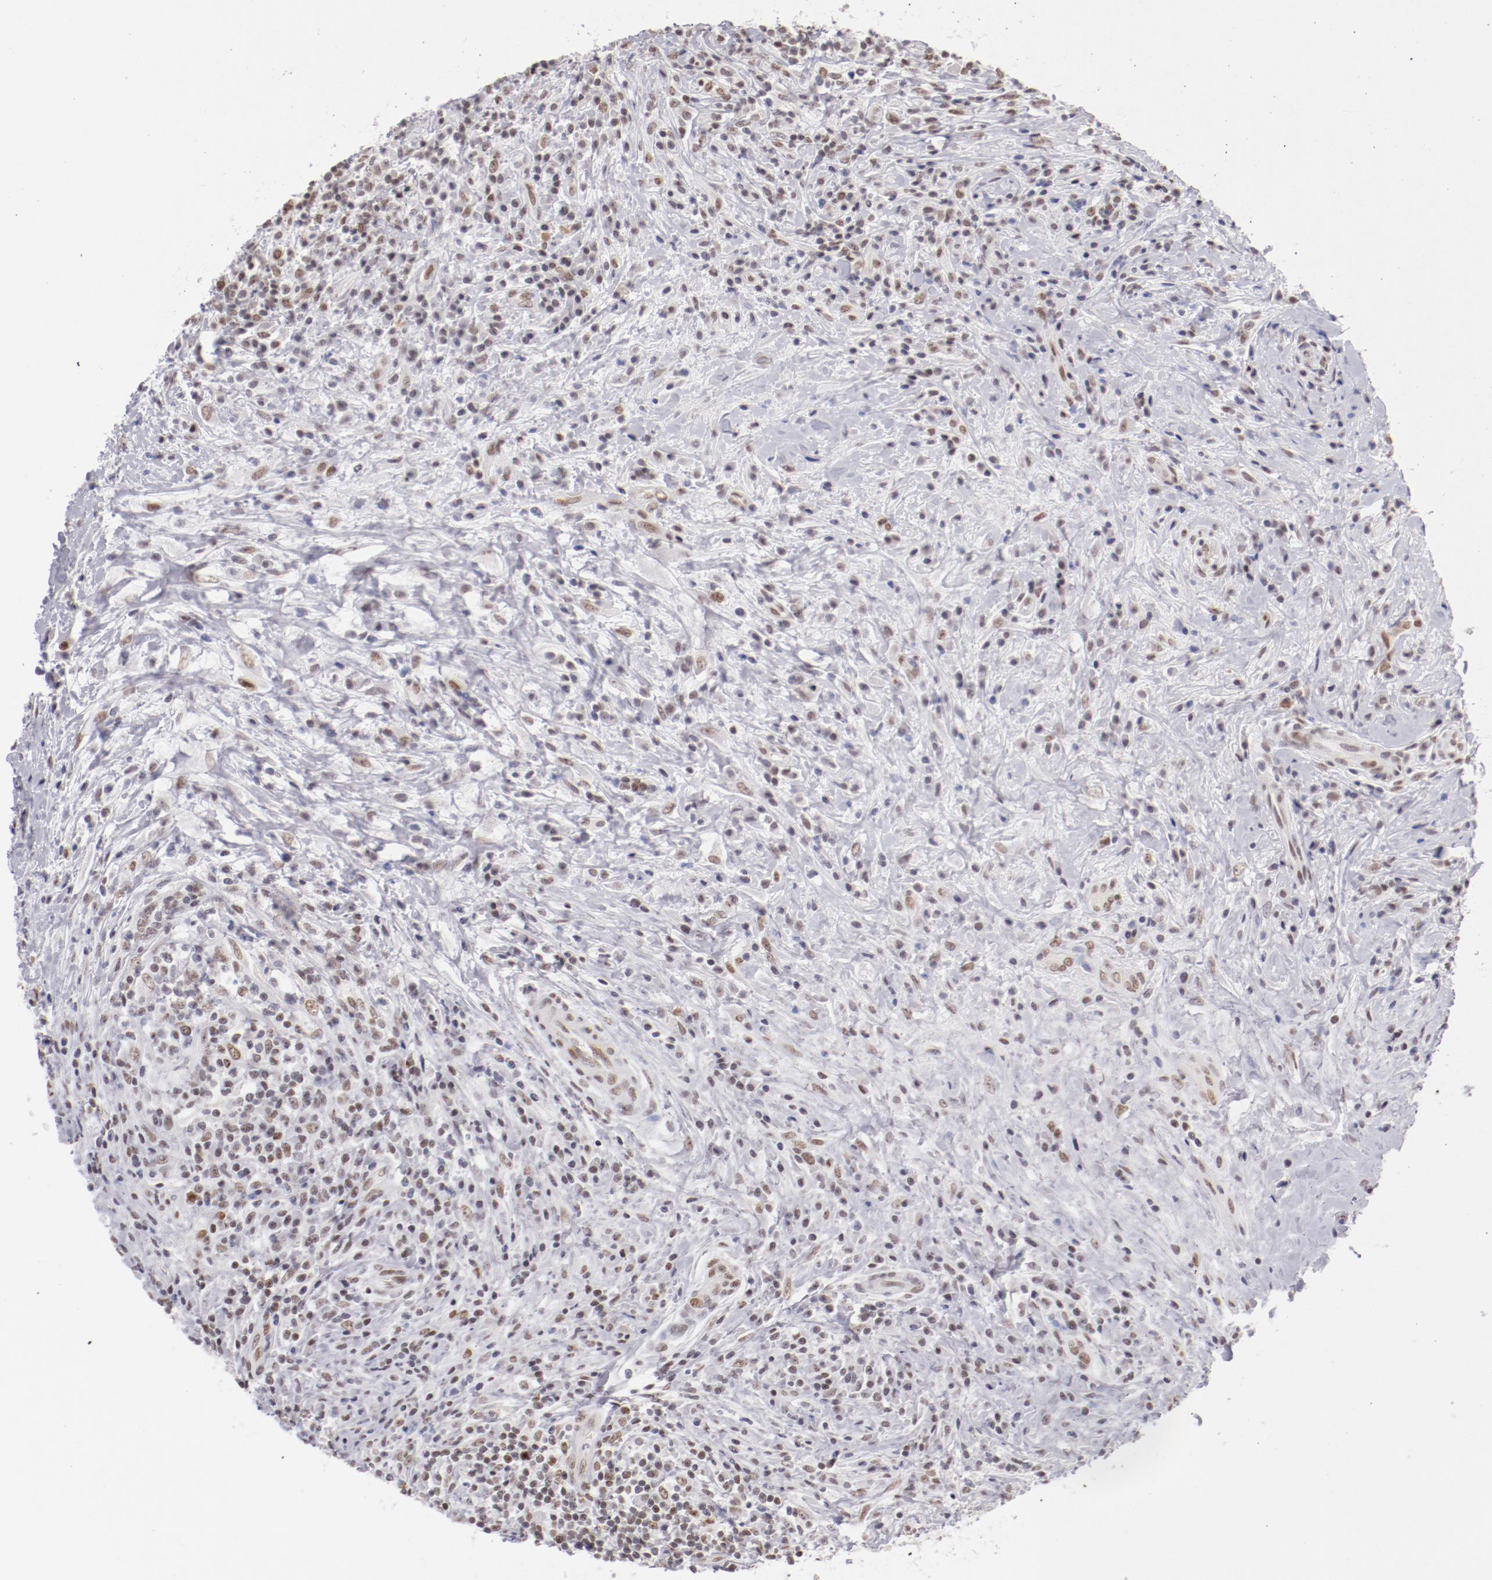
{"staining": {"intensity": "weak", "quantity": "<25%", "location": "nuclear"}, "tissue": "lymphoma", "cell_type": "Tumor cells", "image_type": "cancer", "snomed": [{"axis": "morphology", "description": "Hodgkin's disease, NOS"}, {"axis": "topography", "description": "Lymph node"}], "caption": "The photomicrograph shows no staining of tumor cells in Hodgkin's disease. Nuclei are stained in blue.", "gene": "TFAP4", "patient": {"sex": "female", "age": 25}}